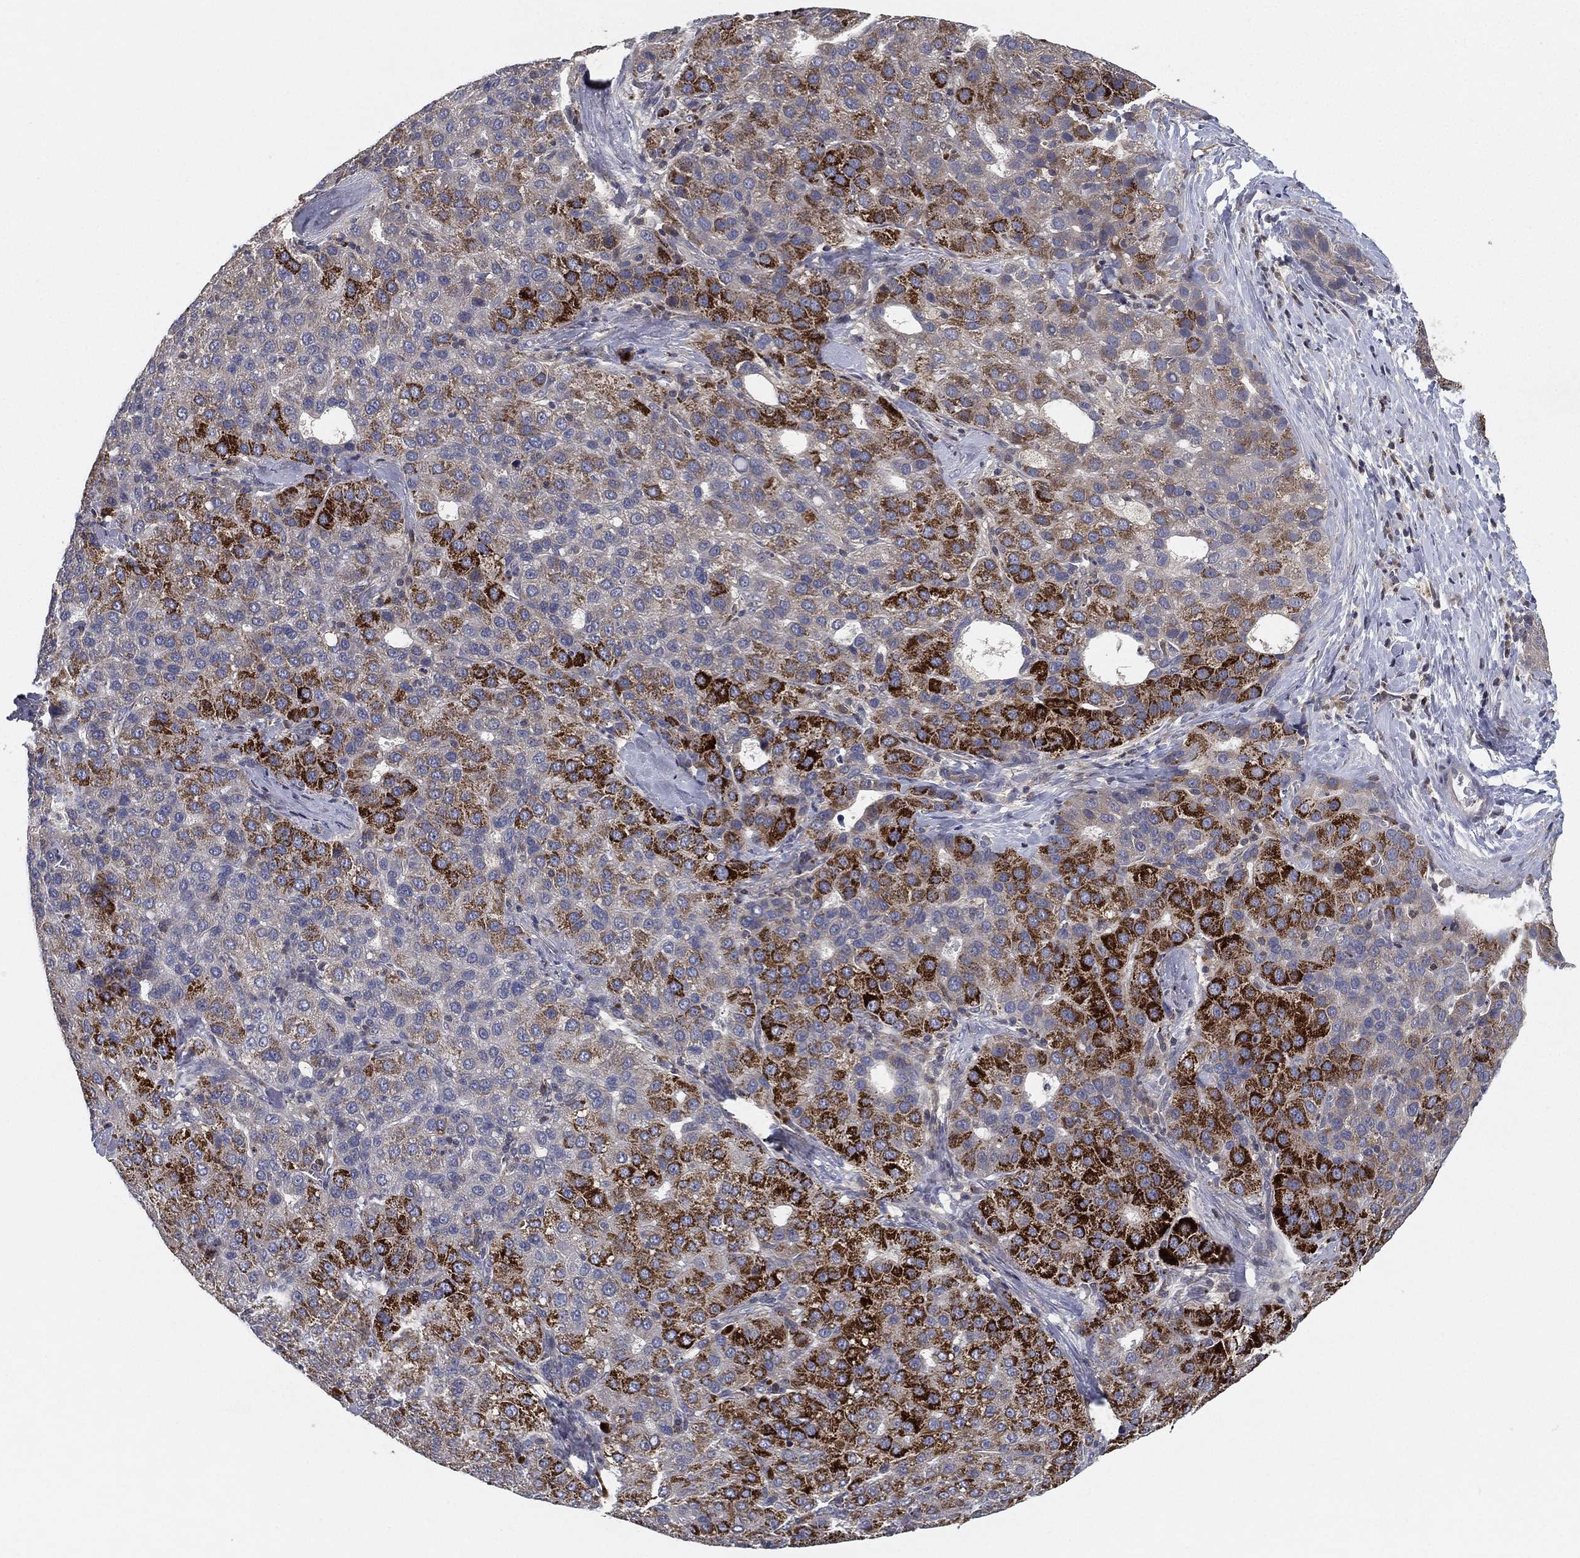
{"staining": {"intensity": "strong", "quantity": "<25%", "location": "cytoplasmic/membranous"}, "tissue": "liver cancer", "cell_type": "Tumor cells", "image_type": "cancer", "snomed": [{"axis": "morphology", "description": "Carcinoma, Hepatocellular, NOS"}, {"axis": "topography", "description": "Liver"}], "caption": "The image shows immunohistochemical staining of liver cancer (hepatocellular carcinoma). There is strong cytoplasmic/membranous staining is seen in approximately <25% of tumor cells.", "gene": "CFAP251", "patient": {"sex": "male", "age": 65}}